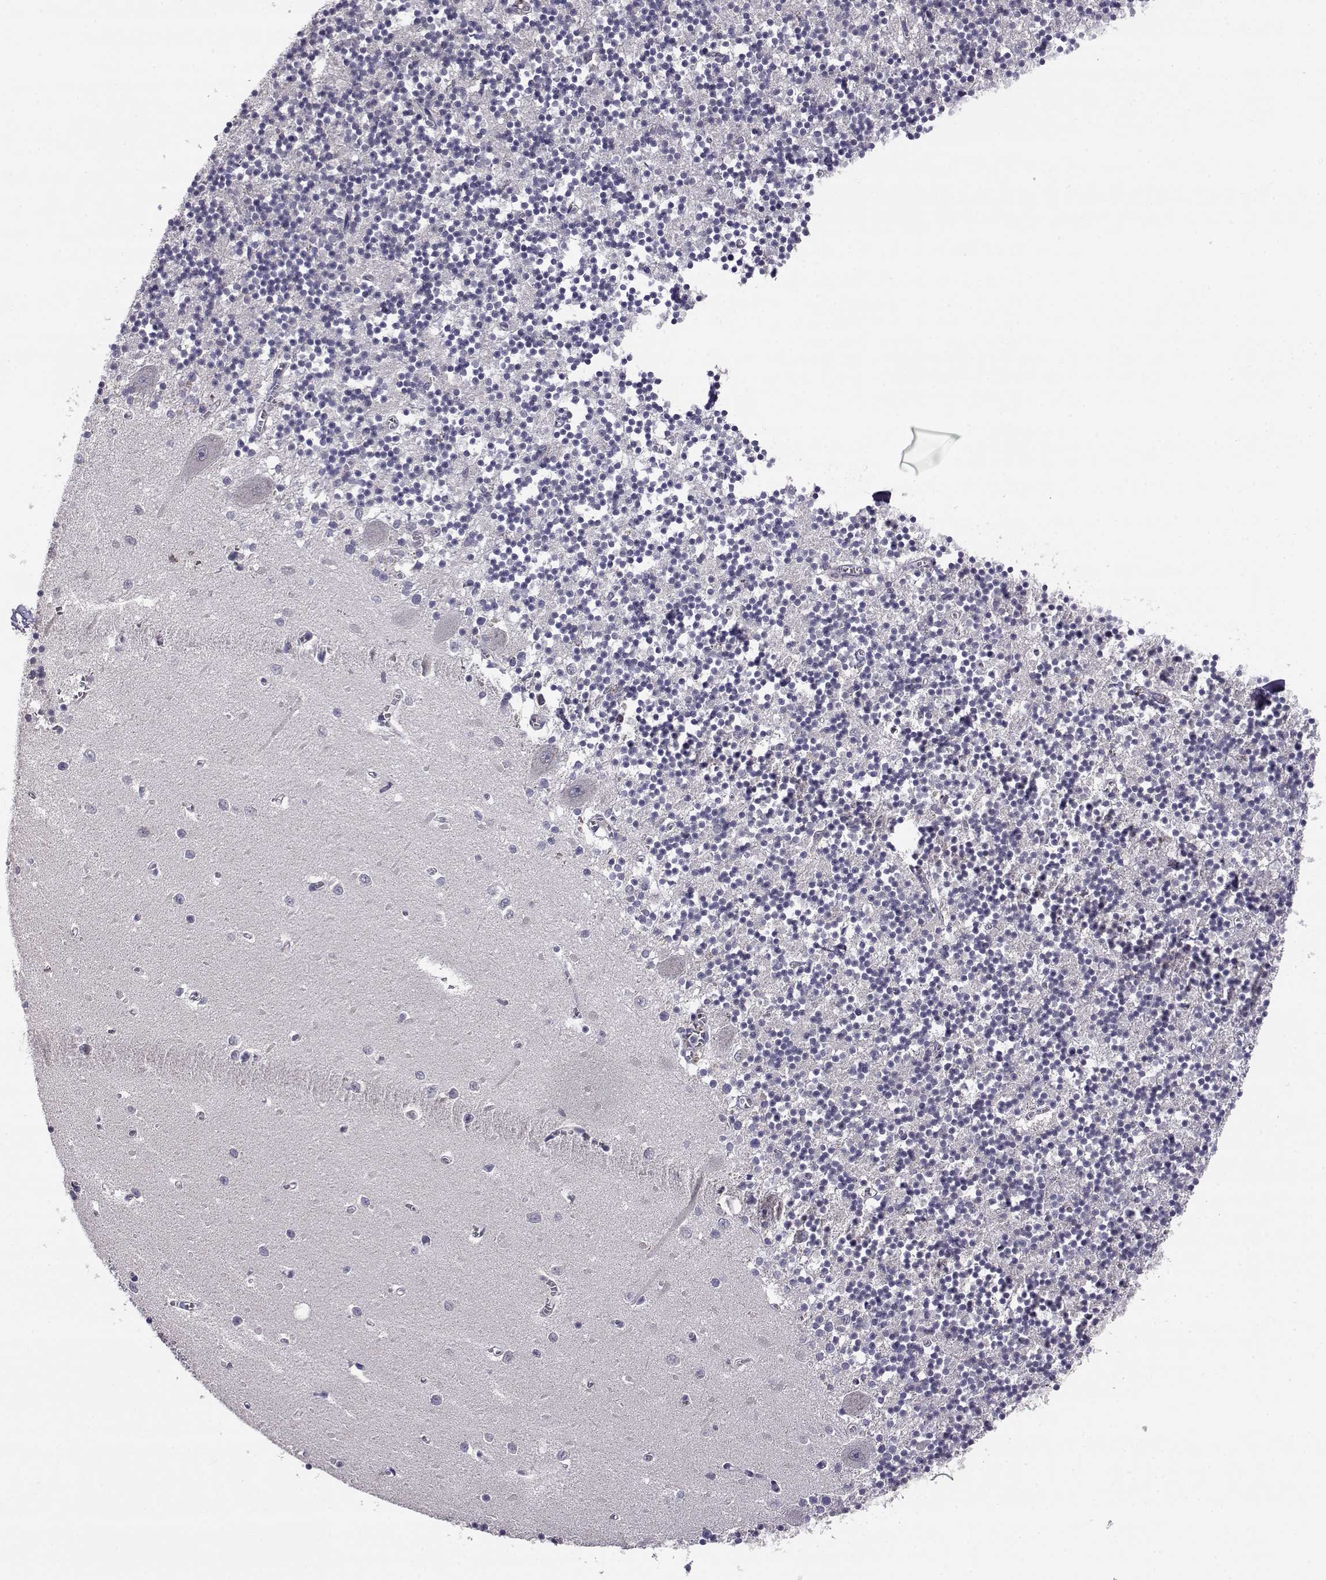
{"staining": {"intensity": "negative", "quantity": "none", "location": "none"}, "tissue": "cerebellum", "cell_type": "Cells in granular layer", "image_type": "normal", "snomed": [{"axis": "morphology", "description": "Normal tissue, NOS"}, {"axis": "topography", "description": "Cerebellum"}], "caption": "High power microscopy micrograph of an IHC image of benign cerebellum, revealing no significant positivity in cells in granular layer.", "gene": "AKR1B1", "patient": {"sex": "female", "age": 64}}